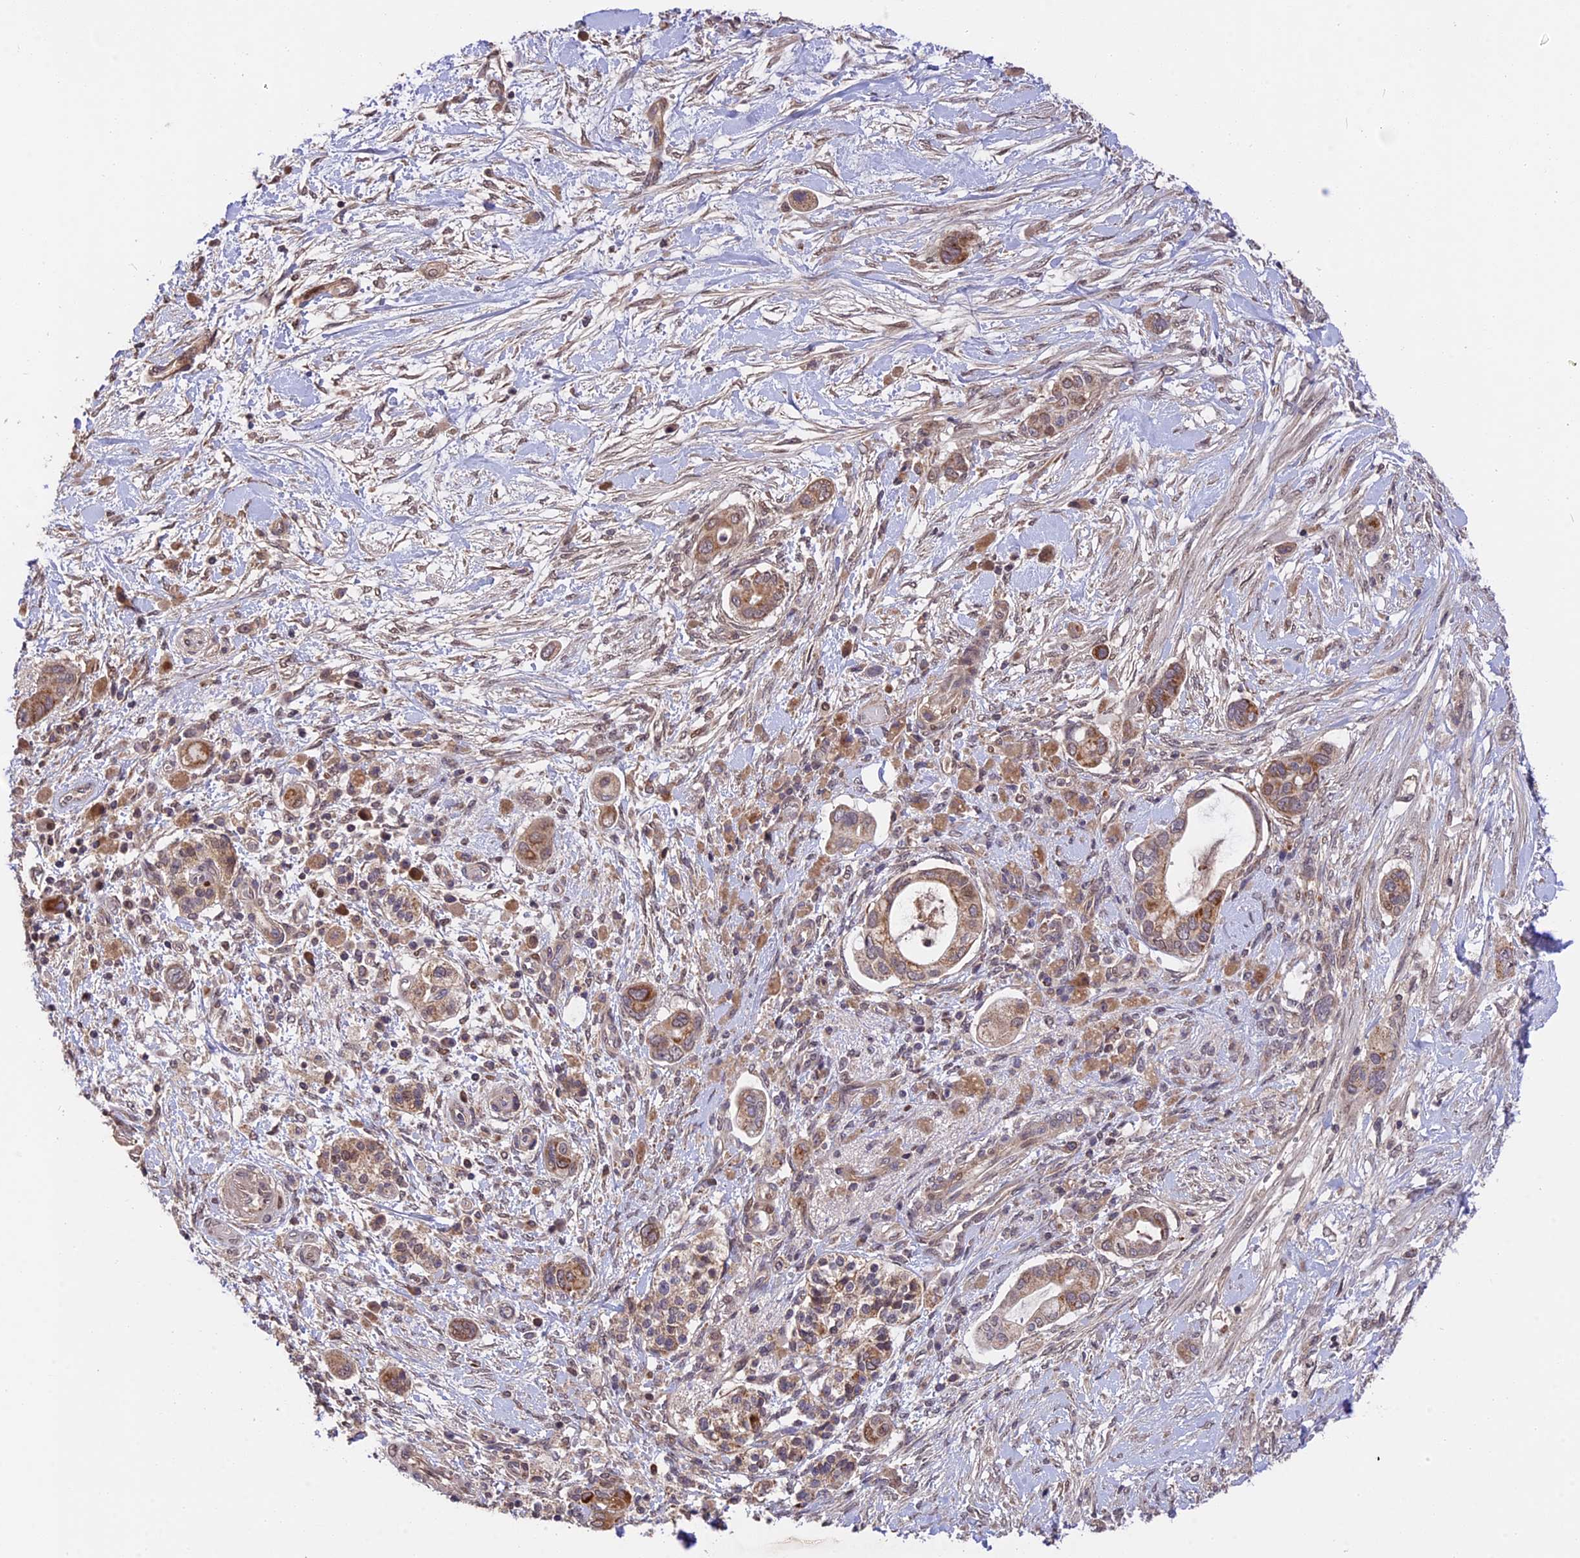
{"staining": {"intensity": "moderate", "quantity": ">75%", "location": "cytoplasmic/membranous"}, "tissue": "pancreatic cancer", "cell_type": "Tumor cells", "image_type": "cancer", "snomed": [{"axis": "morphology", "description": "Adenocarcinoma, NOS"}, {"axis": "topography", "description": "Pancreas"}], "caption": "Pancreatic adenocarcinoma tissue shows moderate cytoplasmic/membranous positivity in approximately >75% of tumor cells", "gene": "RERGL", "patient": {"sex": "male", "age": 68}}